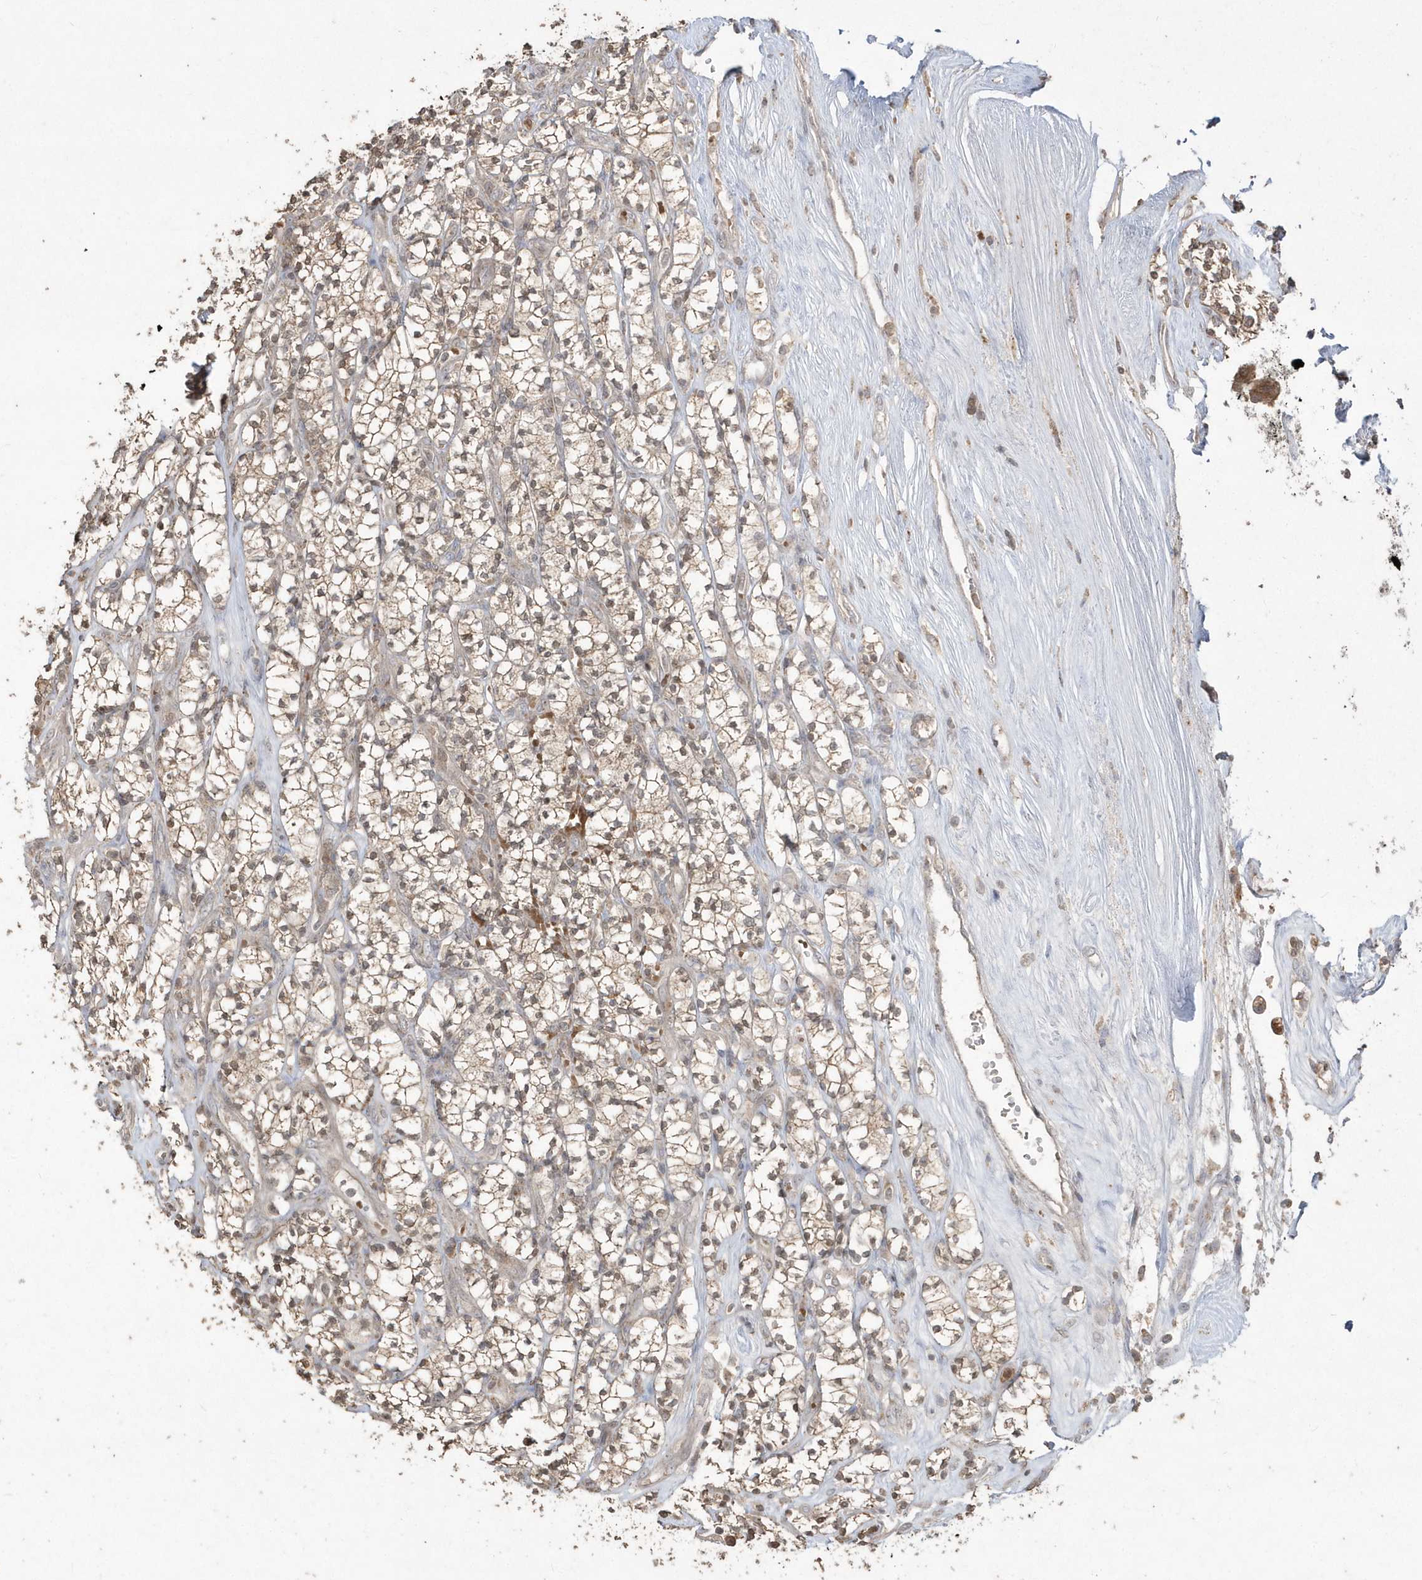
{"staining": {"intensity": "weak", "quantity": ">75%", "location": "cytoplasmic/membranous"}, "tissue": "renal cancer", "cell_type": "Tumor cells", "image_type": "cancer", "snomed": [{"axis": "morphology", "description": "Adenocarcinoma, NOS"}, {"axis": "topography", "description": "Kidney"}], "caption": "Tumor cells show weak cytoplasmic/membranous expression in approximately >75% of cells in renal cancer (adenocarcinoma).", "gene": "GEMIN6", "patient": {"sex": "male", "age": 77}}